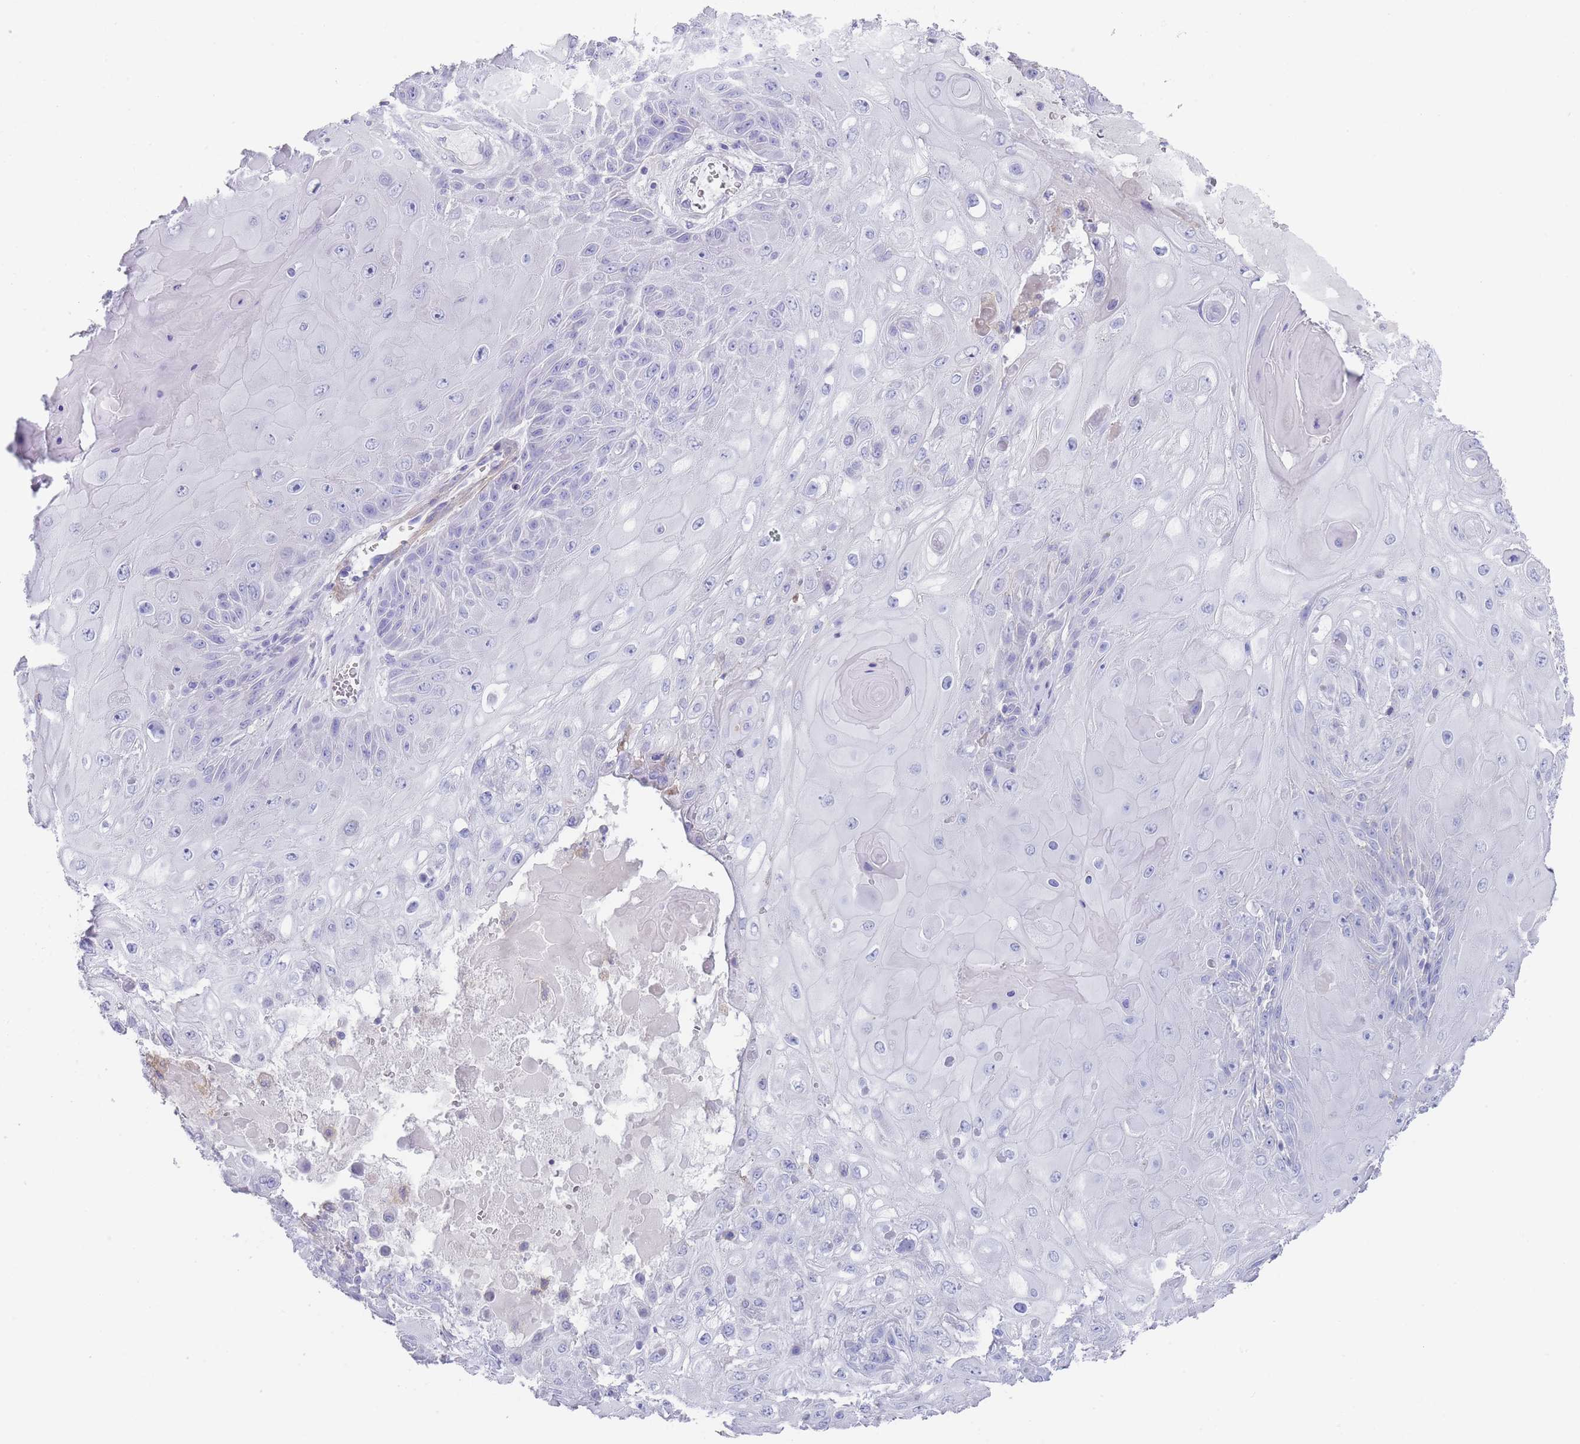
{"staining": {"intensity": "negative", "quantity": "none", "location": "none"}, "tissue": "skin cancer", "cell_type": "Tumor cells", "image_type": "cancer", "snomed": [{"axis": "morphology", "description": "Normal tissue, NOS"}, {"axis": "morphology", "description": "Squamous cell carcinoma, NOS"}, {"axis": "topography", "description": "Skin"}, {"axis": "topography", "description": "Cartilage tissue"}], "caption": "Immunohistochemistry (IHC) photomicrograph of squamous cell carcinoma (skin) stained for a protein (brown), which displays no positivity in tumor cells.", "gene": "SCCPDH", "patient": {"sex": "female", "age": 79}}